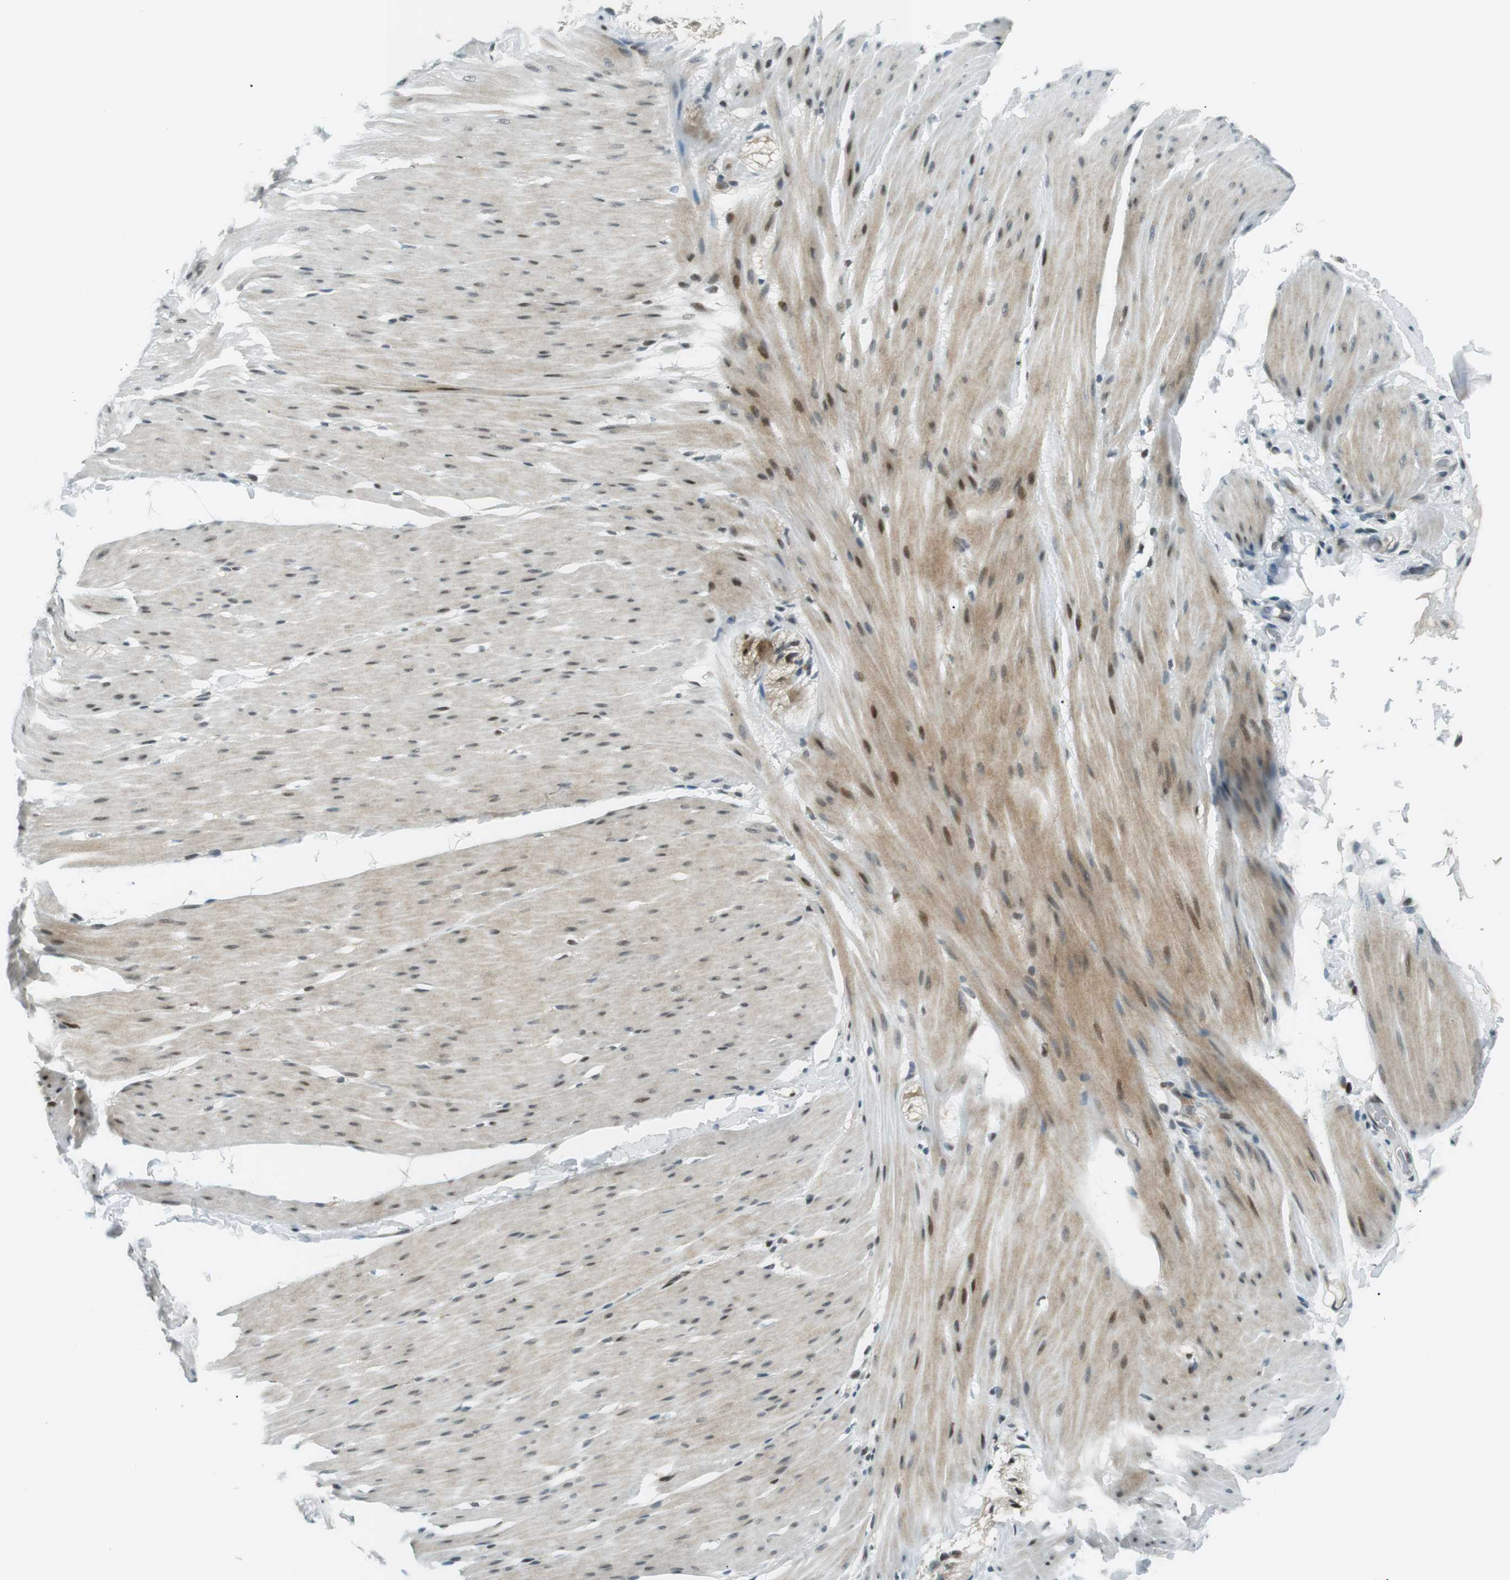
{"staining": {"intensity": "moderate", "quantity": "25%-75%", "location": "cytoplasmic/membranous,nuclear"}, "tissue": "smooth muscle", "cell_type": "Smooth muscle cells", "image_type": "normal", "snomed": [{"axis": "morphology", "description": "Normal tissue, NOS"}, {"axis": "topography", "description": "Smooth muscle"}, {"axis": "topography", "description": "Colon"}], "caption": "High-power microscopy captured an immunohistochemistry (IHC) micrograph of unremarkable smooth muscle, revealing moderate cytoplasmic/membranous,nuclear expression in about 25%-75% of smooth muscle cells. The staining is performed using DAB brown chromogen to label protein expression. The nuclei are counter-stained blue using hematoxylin.", "gene": "PJA1", "patient": {"sex": "male", "age": 67}}